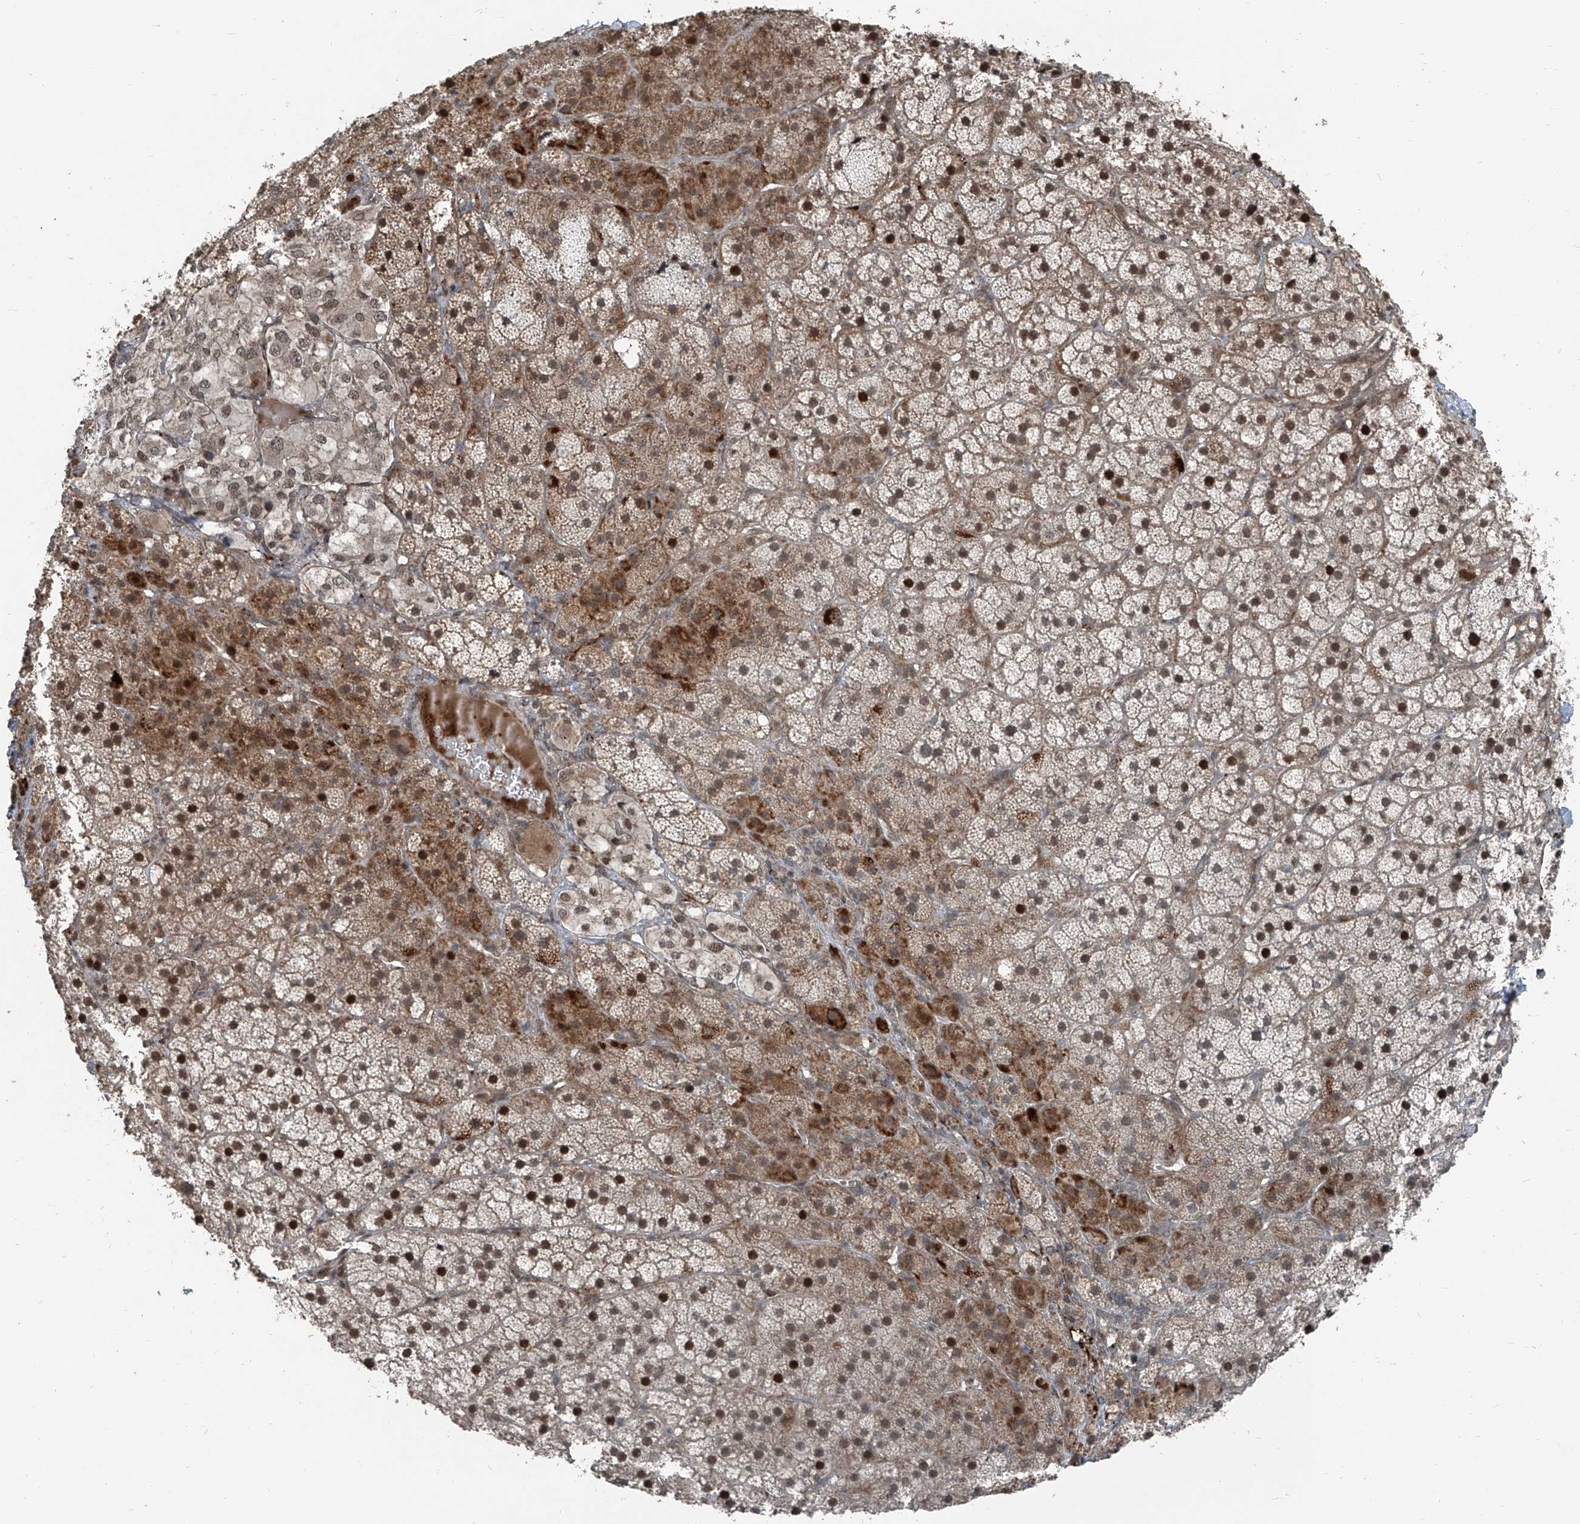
{"staining": {"intensity": "moderate", "quantity": ">75%", "location": "cytoplasmic/membranous,nuclear"}, "tissue": "adrenal gland", "cell_type": "Glandular cells", "image_type": "normal", "snomed": [{"axis": "morphology", "description": "Normal tissue, NOS"}, {"axis": "topography", "description": "Adrenal gland"}], "caption": "IHC (DAB (3,3'-diaminobenzidine)) staining of unremarkable human adrenal gland shows moderate cytoplasmic/membranous,nuclear protein staining in approximately >75% of glandular cells.", "gene": "ZNF570", "patient": {"sex": "female", "age": 44}}